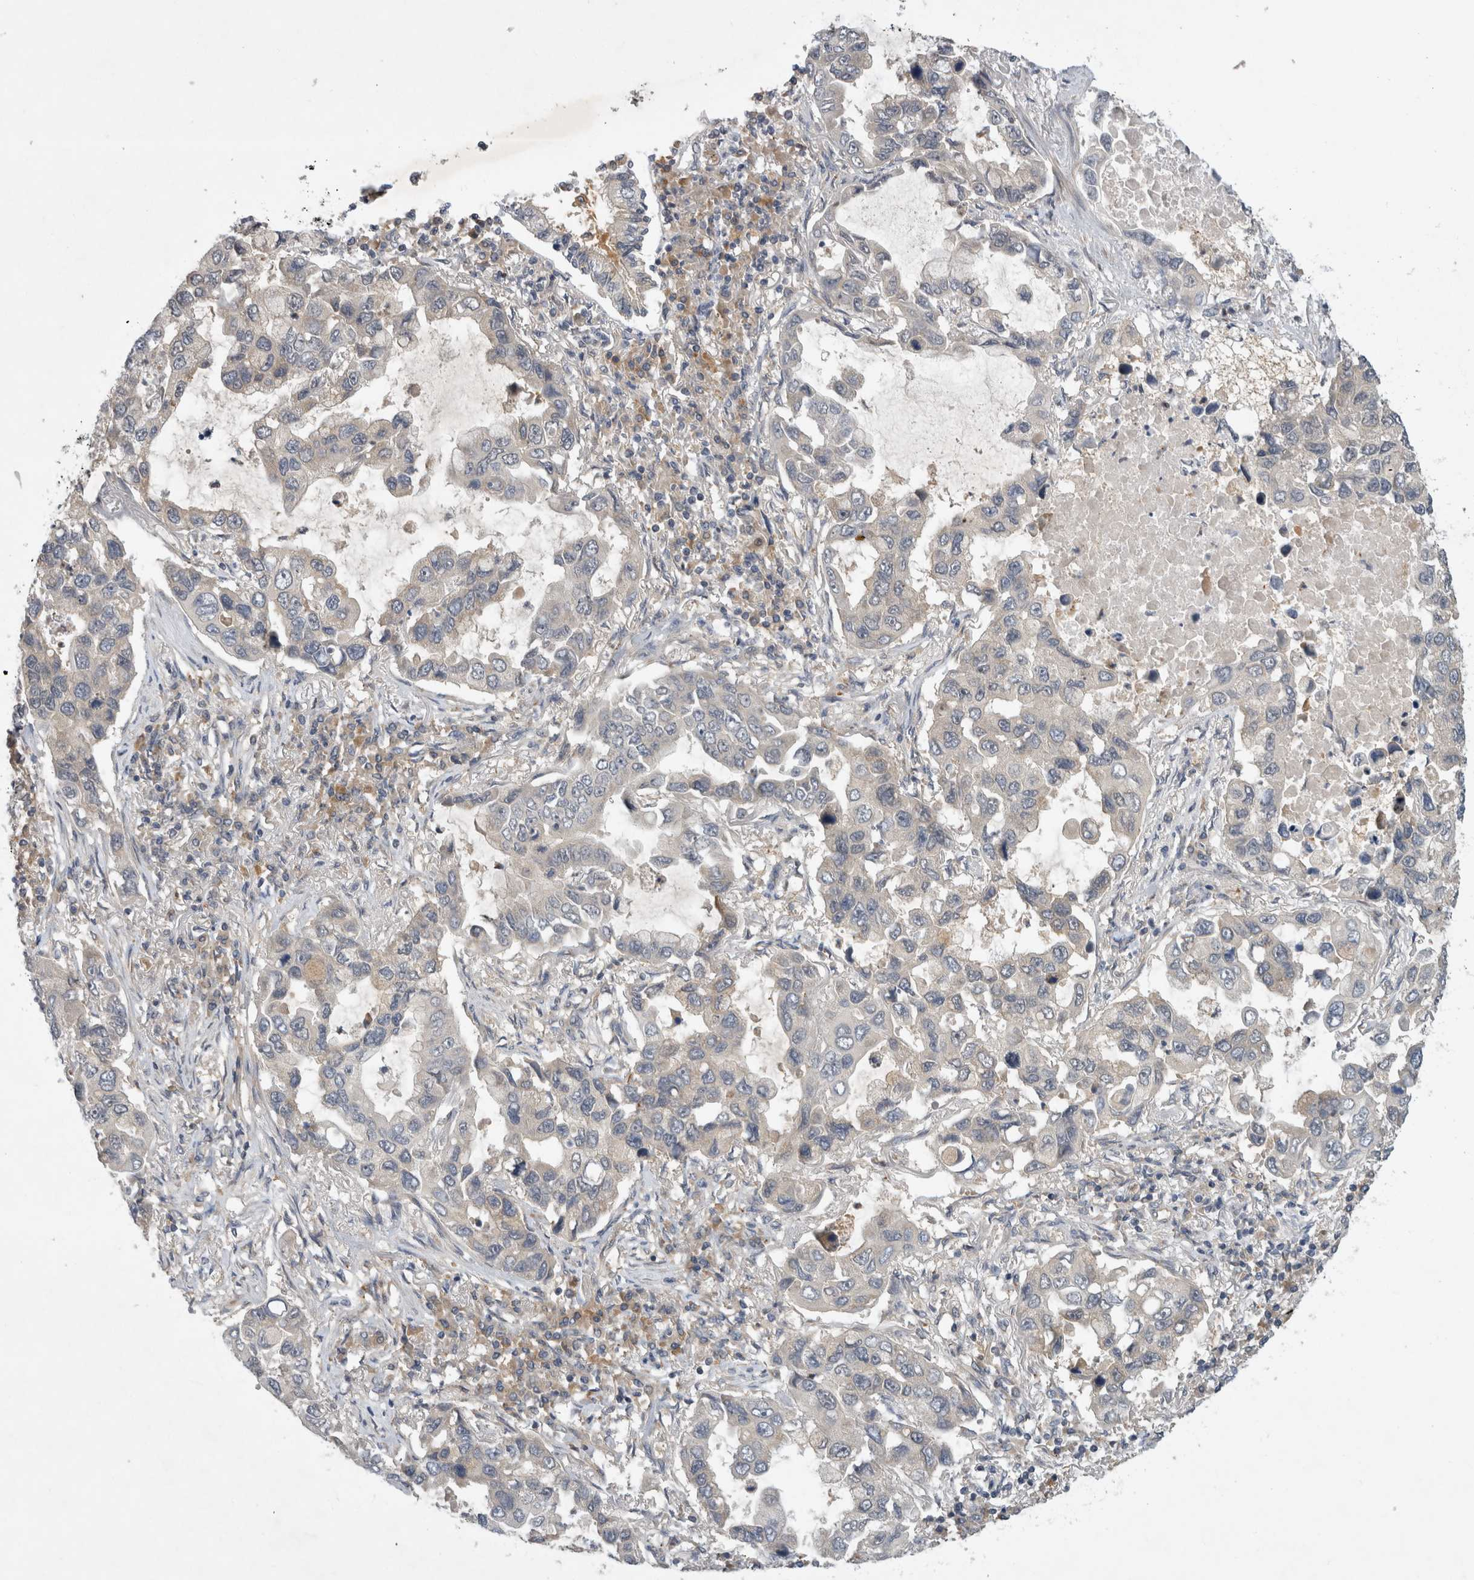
{"staining": {"intensity": "weak", "quantity": "<25%", "location": "cytoplasmic/membranous"}, "tissue": "lung cancer", "cell_type": "Tumor cells", "image_type": "cancer", "snomed": [{"axis": "morphology", "description": "Adenocarcinoma, NOS"}, {"axis": "topography", "description": "Lung"}], "caption": "Immunohistochemistry (IHC) of human lung cancer reveals no staining in tumor cells.", "gene": "AASDHPPT", "patient": {"sex": "male", "age": 64}}